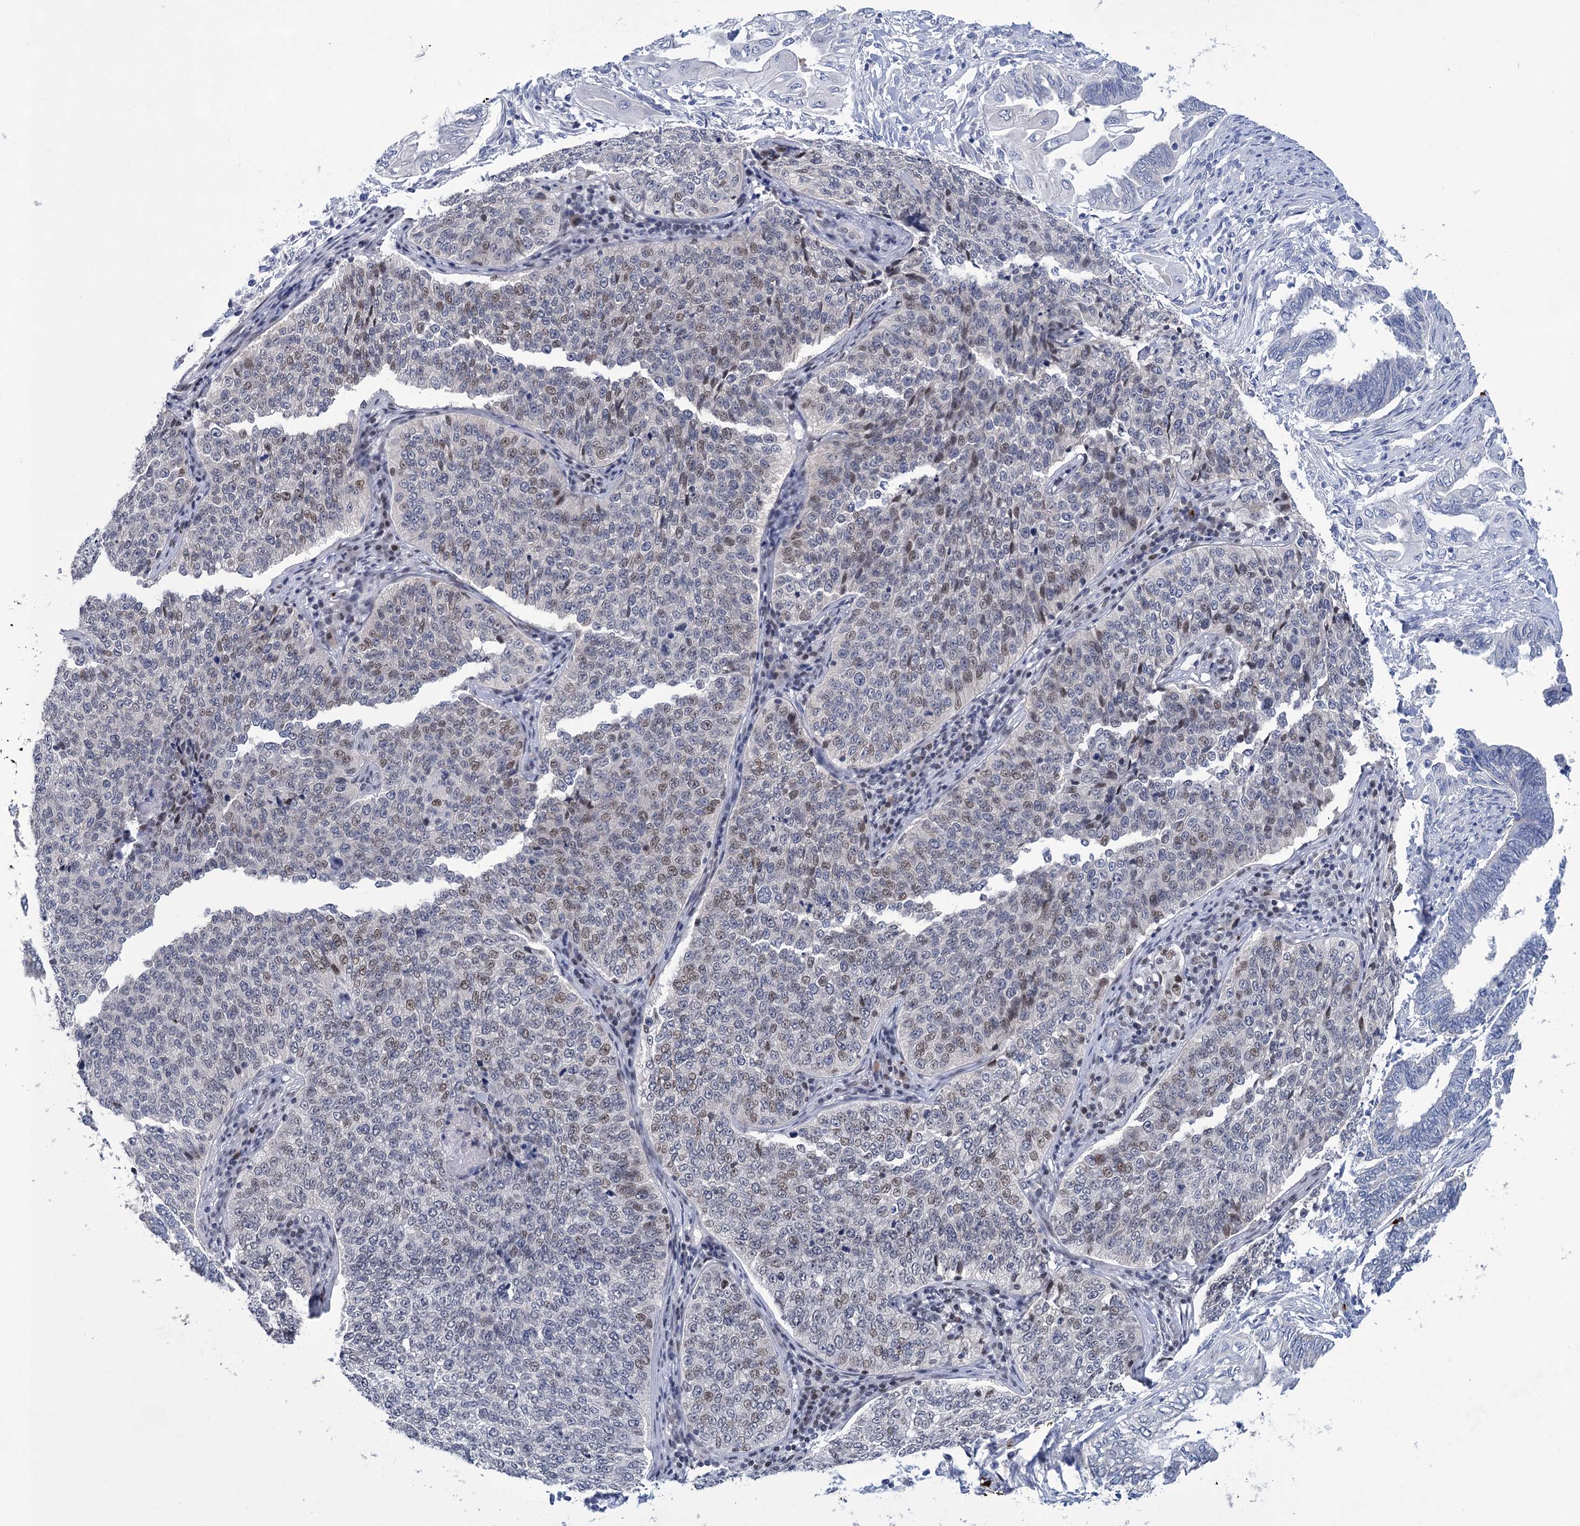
{"staining": {"intensity": "weak", "quantity": "<25%", "location": "nuclear"}, "tissue": "cervical cancer", "cell_type": "Tumor cells", "image_type": "cancer", "snomed": [{"axis": "morphology", "description": "Squamous cell carcinoma, NOS"}, {"axis": "topography", "description": "Cervix"}], "caption": "Tumor cells are negative for protein expression in human cervical cancer.", "gene": "MON2", "patient": {"sex": "female", "age": 35}}